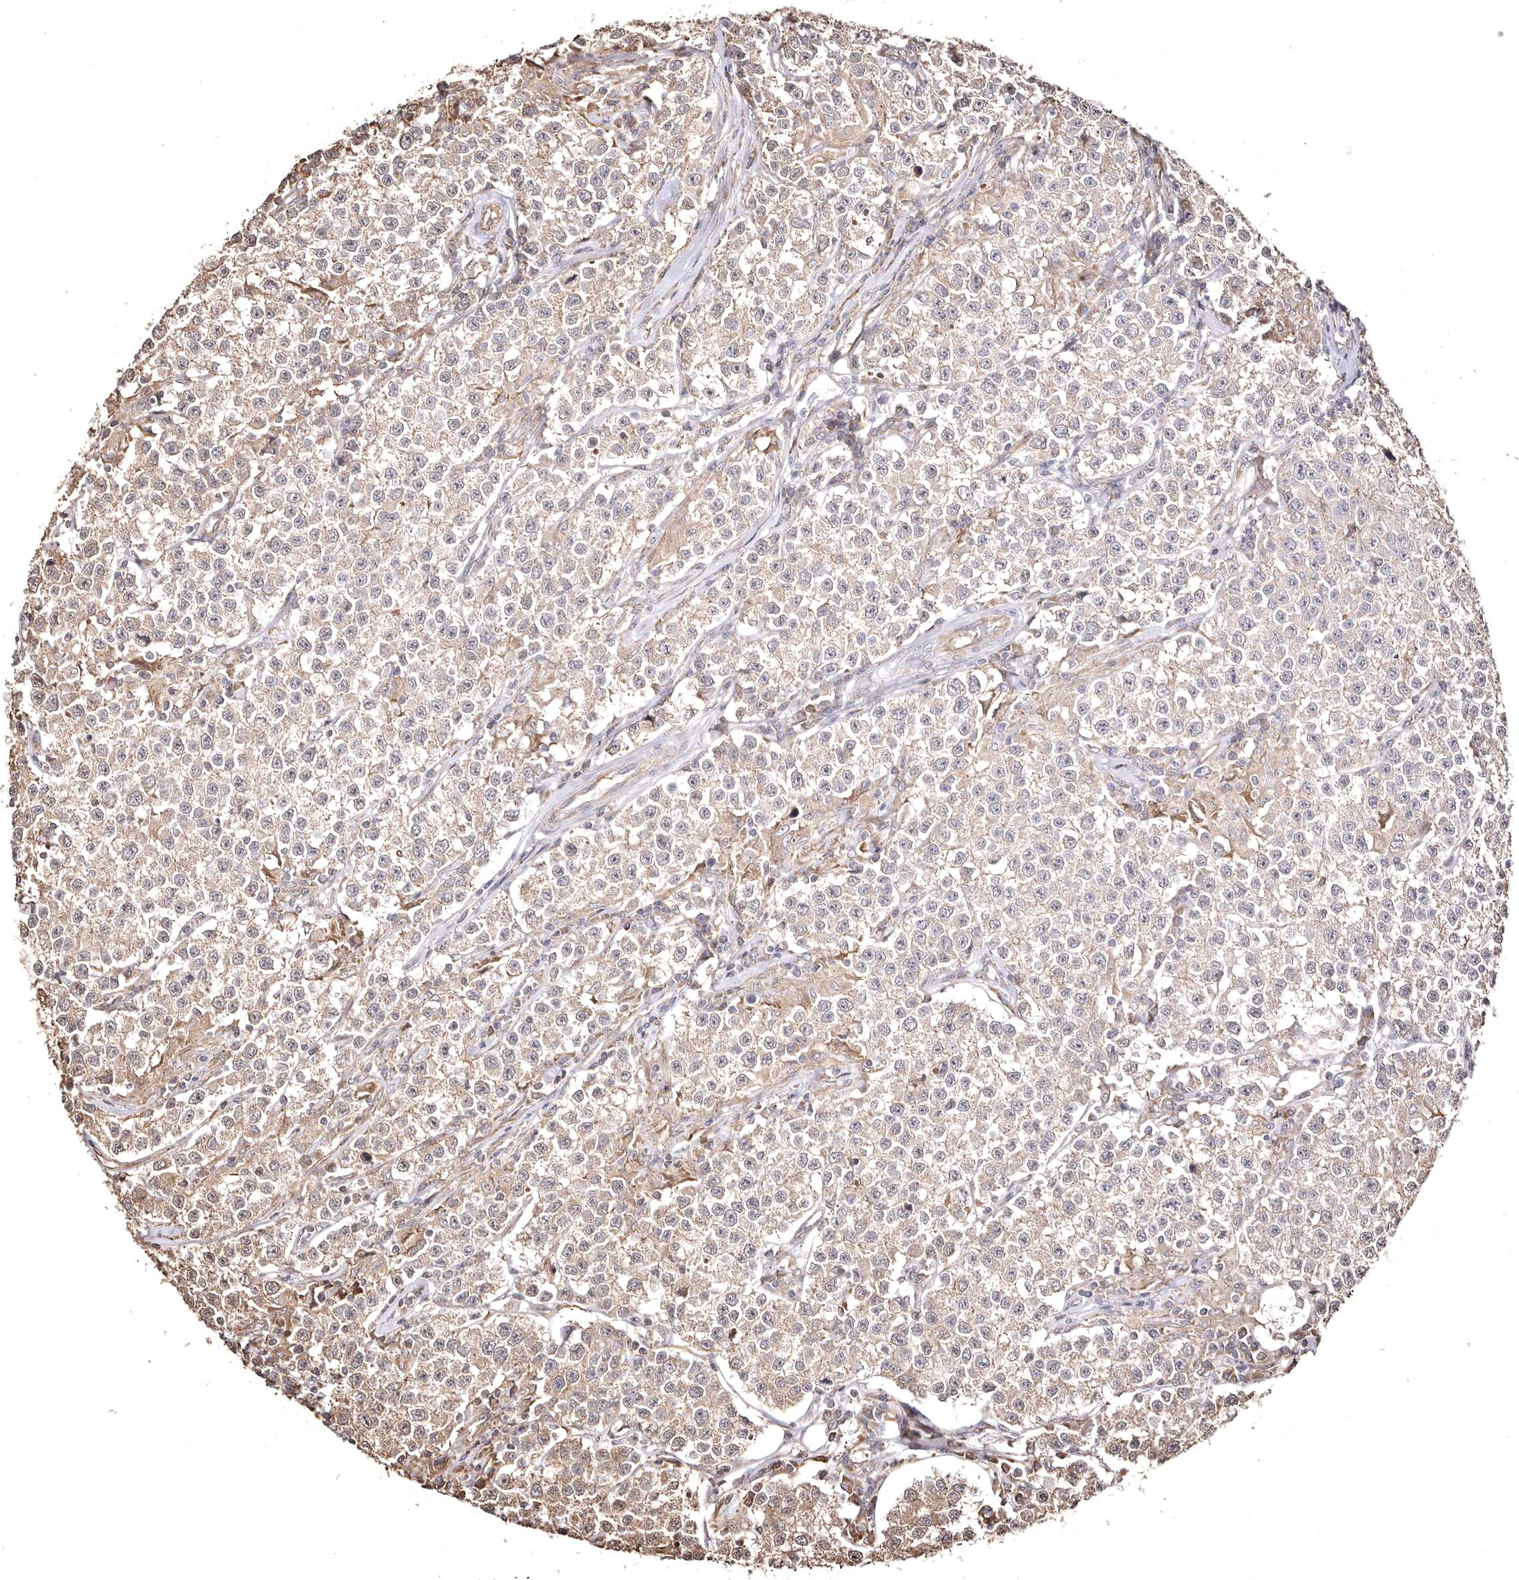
{"staining": {"intensity": "weak", "quantity": "25%-75%", "location": "cytoplasmic/membranous"}, "tissue": "testis cancer", "cell_type": "Tumor cells", "image_type": "cancer", "snomed": [{"axis": "morphology", "description": "Seminoma, NOS"}, {"axis": "morphology", "description": "Carcinoma, Embryonal, NOS"}, {"axis": "topography", "description": "Testis"}], "caption": "Embryonal carcinoma (testis) stained with a brown dye exhibits weak cytoplasmic/membranous positive staining in about 25%-75% of tumor cells.", "gene": "MACC1", "patient": {"sex": "male", "age": 43}}